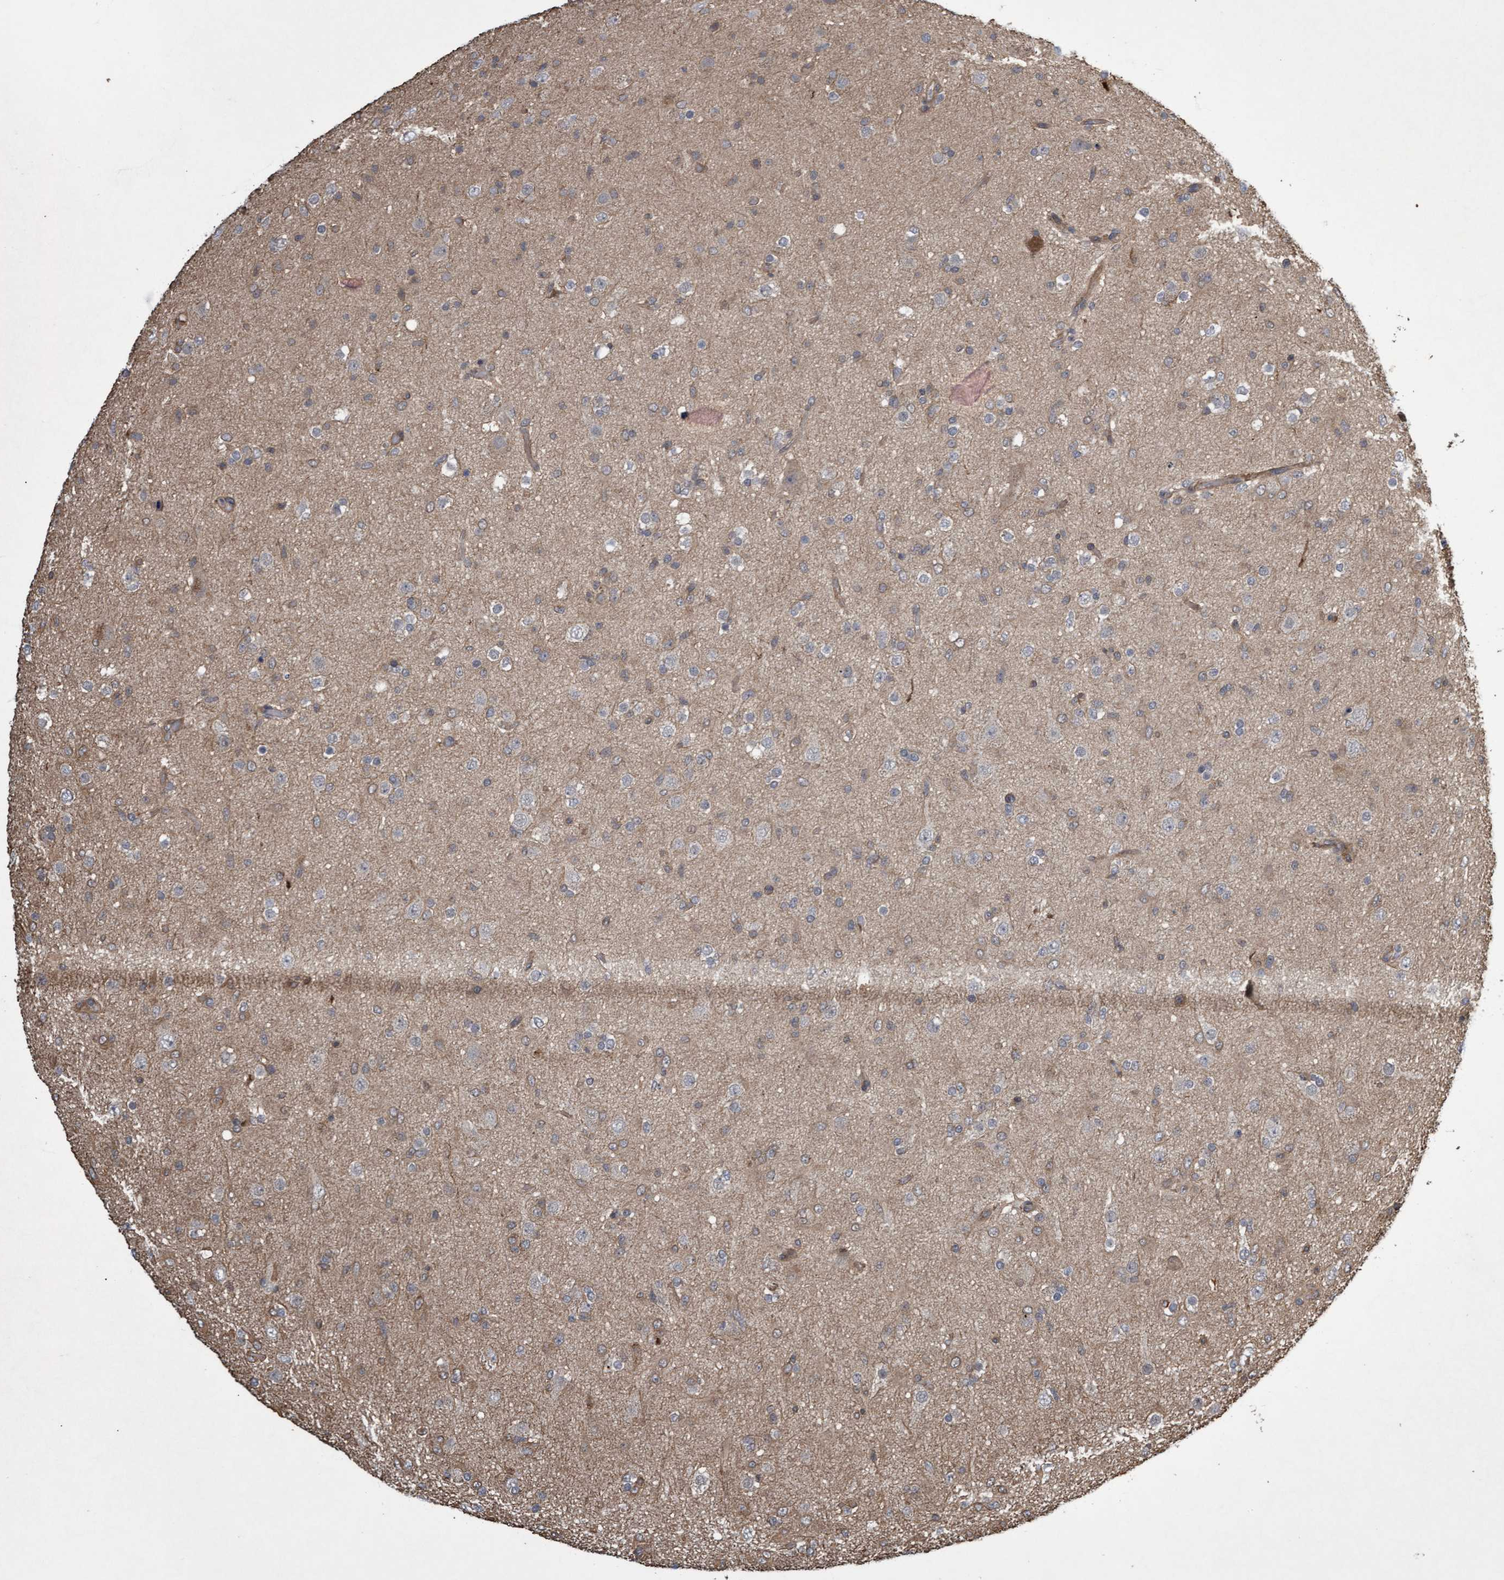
{"staining": {"intensity": "weak", "quantity": "<25%", "location": "cytoplasmic/membranous"}, "tissue": "glioma", "cell_type": "Tumor cells", "image_type": "cancer", "snomed": [{"axis": "morphology", "description": "Glioma, malignant, Low grade"}, {"axis": "topography", "description": "Brain"}], "caption": "The micrograph demonstrates no staining of tumor cells in glioma. (DAB IHC, high magnification).", "gene": "TNFRSF10B", "patient": {"sex": "male", "age": 65}}